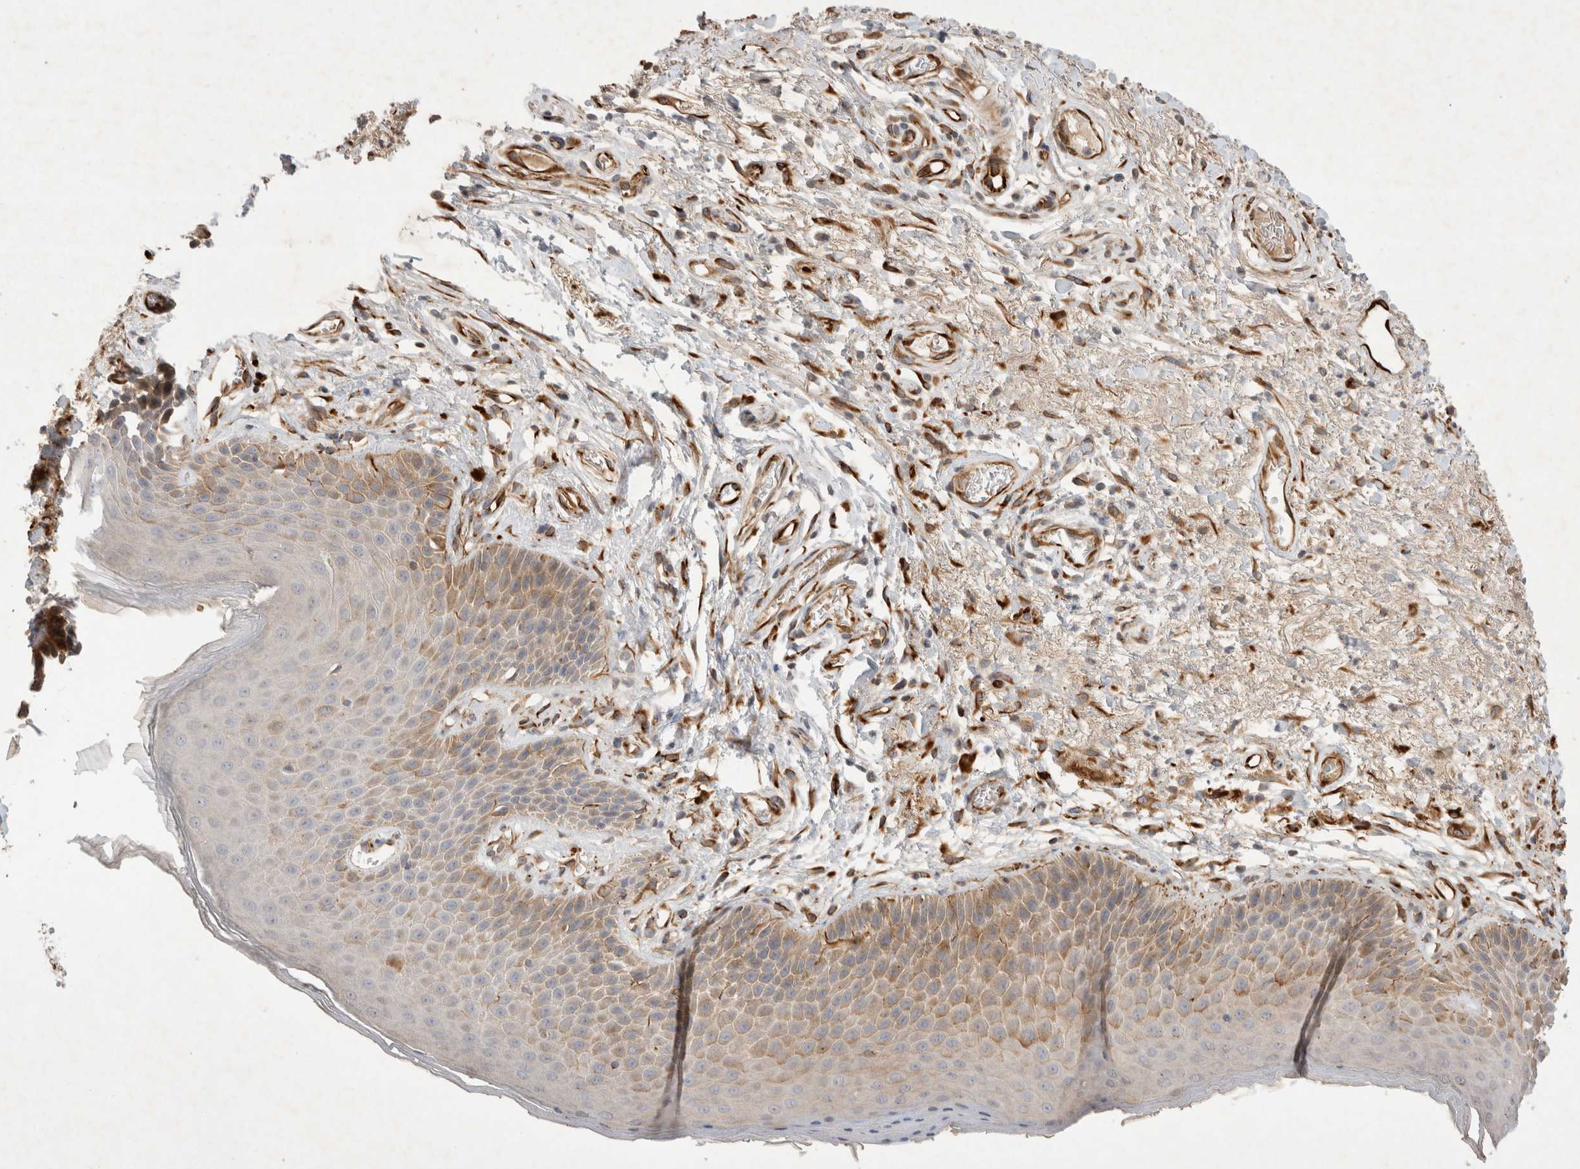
{"staining": {"intensity": "moderate", "quantity": "<25%", "location": "cytoplasmic/membranous"}, "tissue": "skin", "cell_type": "Epidermal cells", "image_type": "normal", "snomed": [{"axis": "morphology", "description": "Normal tissue, NOS"}, {"axis": "topography", "description": "Anal"}], "caption": "An immunohistochemistry (IHC) micrograph of normal tissue is shown. Protein staining in brown shows moderate cytoplasmic/membranous positivity in skin within epidermal cells. The protein of interest is shown in brown color, while the nuclei are stained blue.", "gene": "NMU", "patient": {"sex": "male", "age": 74}}